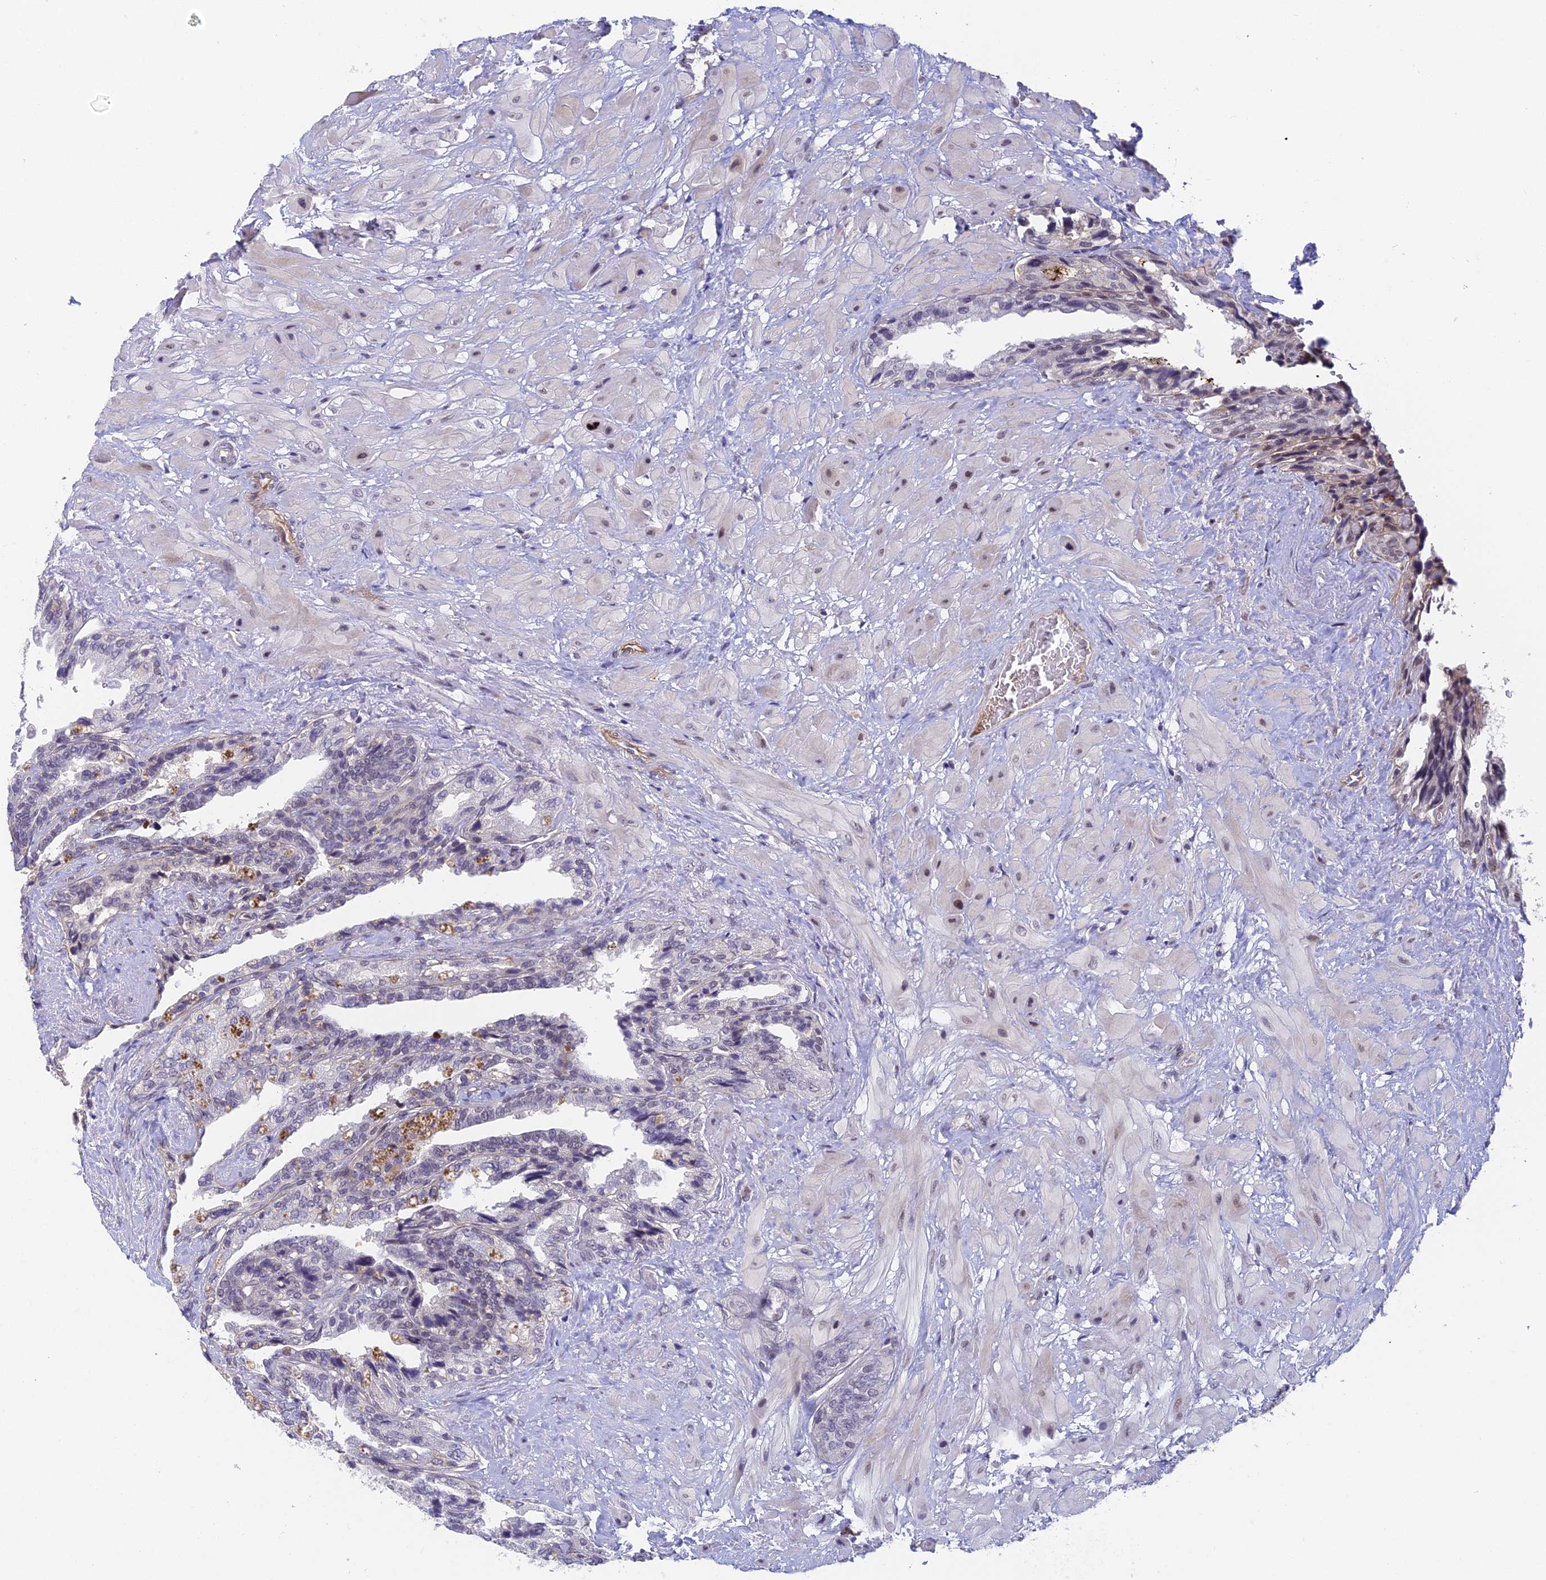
{"staining": {"intensity": "weak", "quantity": "<25%", "location": "nuclear"}, "tissue": "seminal vesicle", "cell_type": "Glandular cells", "image_type": "normal", "snomed": [{"axis": "morphology", "description": "Normal tissue, NOS"}, {"axis": "topography", "description": "Seminal veicle"}, {"axis": "topography", "description": "Peripheral nerve tissue"}], "caption": "Glandular cells show no significant expression in normal seminal vesicle. (Stains: DAB (3,3'-diaminobenzidine) immunohistochemistry (IHC) with hematoxylin counter stain, Microscopy: brightfield microscopy at high magnification).", "gene": "NSMCE1", "patient": {"sex": "male", "age": 60}}